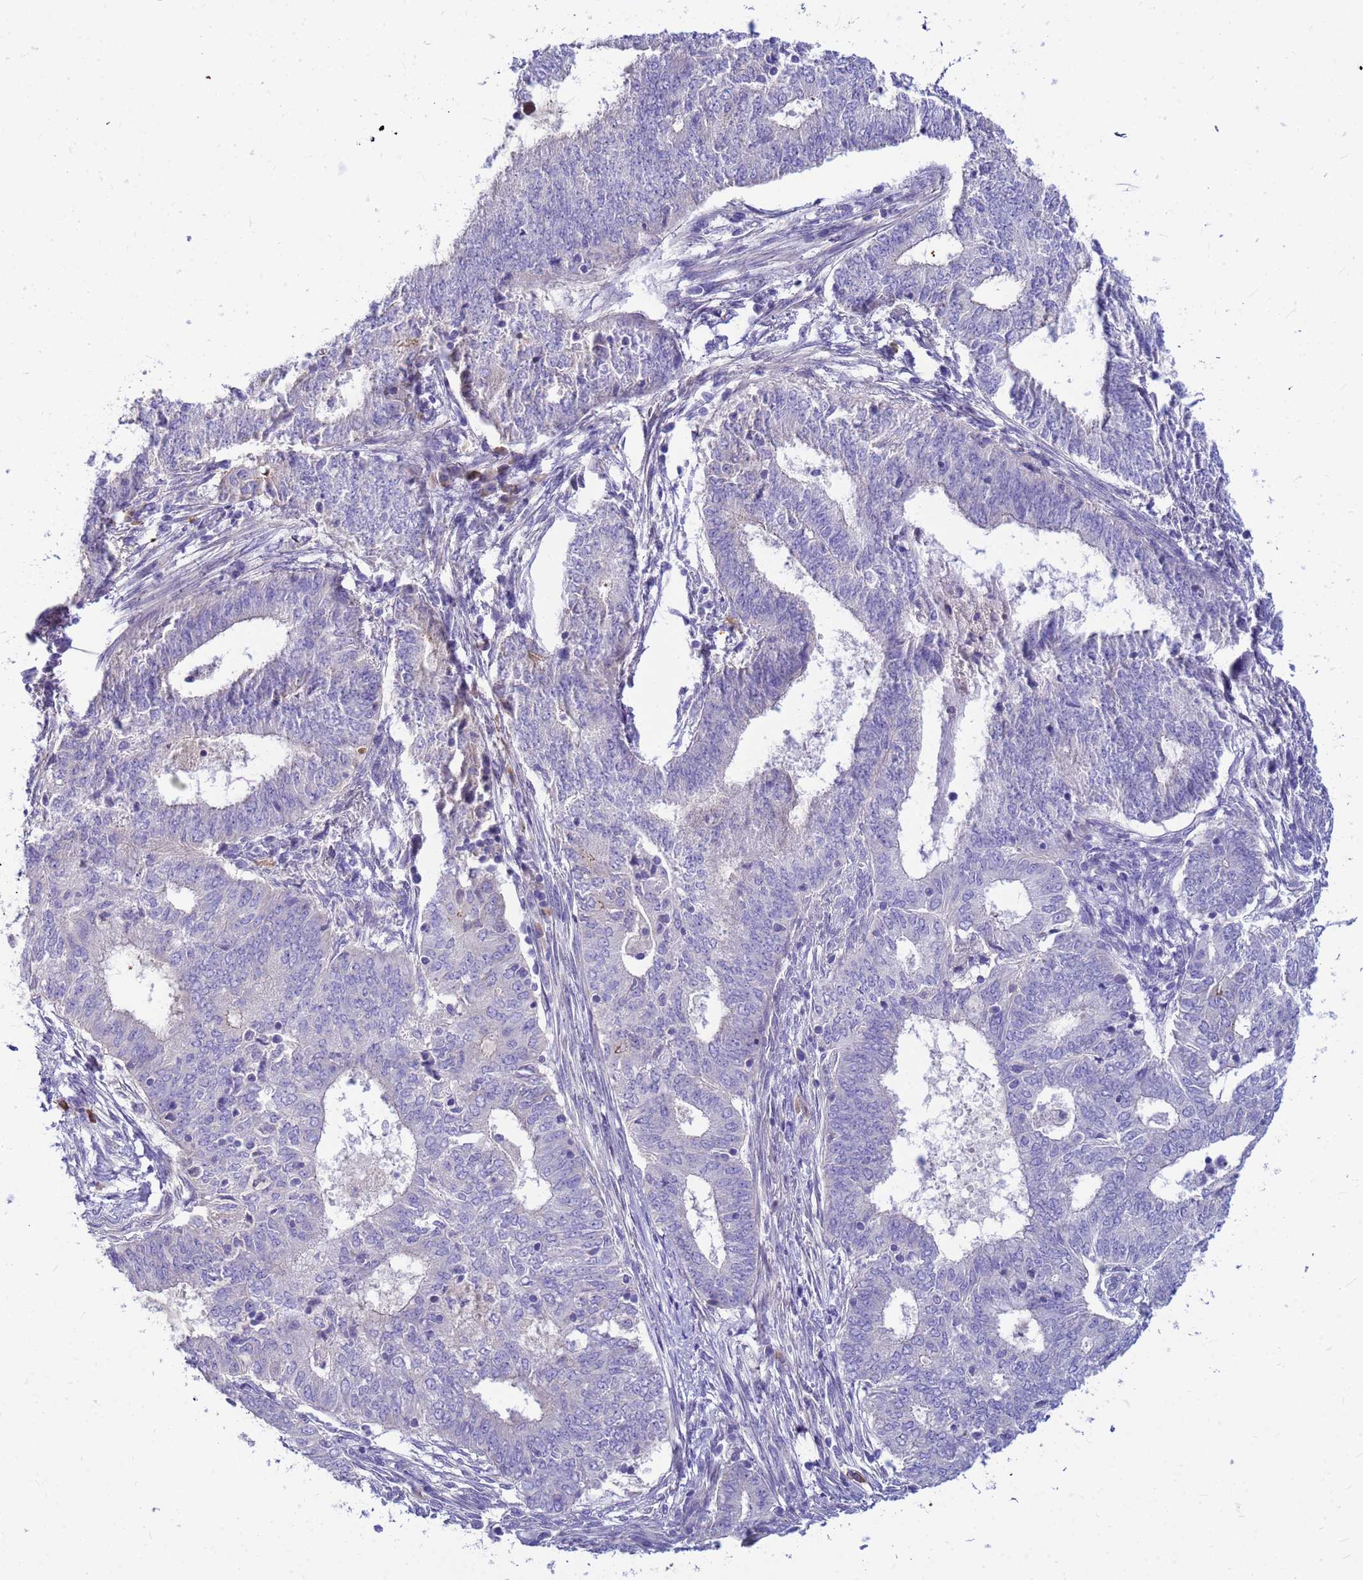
{"staining": {"intensity": "negative", "quantity": "none", "location": "none"}, "tissue": "endometrial cancer", "cell_type": "Tumor cells", "image_type": "cancer", "snomed": [{"axis": "morphology", "description": "Adenocarcinoma, NOS"}, {"axis": "topography", "description": "Endometrium"}], "caption": "Immunohistochemistry (IHC) micrograph of neoplastic tissue: endometrial adenocarcinoma stained with DAB exhibits no significant protein staining in tumor cells.", "gene": "DPRX", "patient": {"sex": "female", "age": 62}}